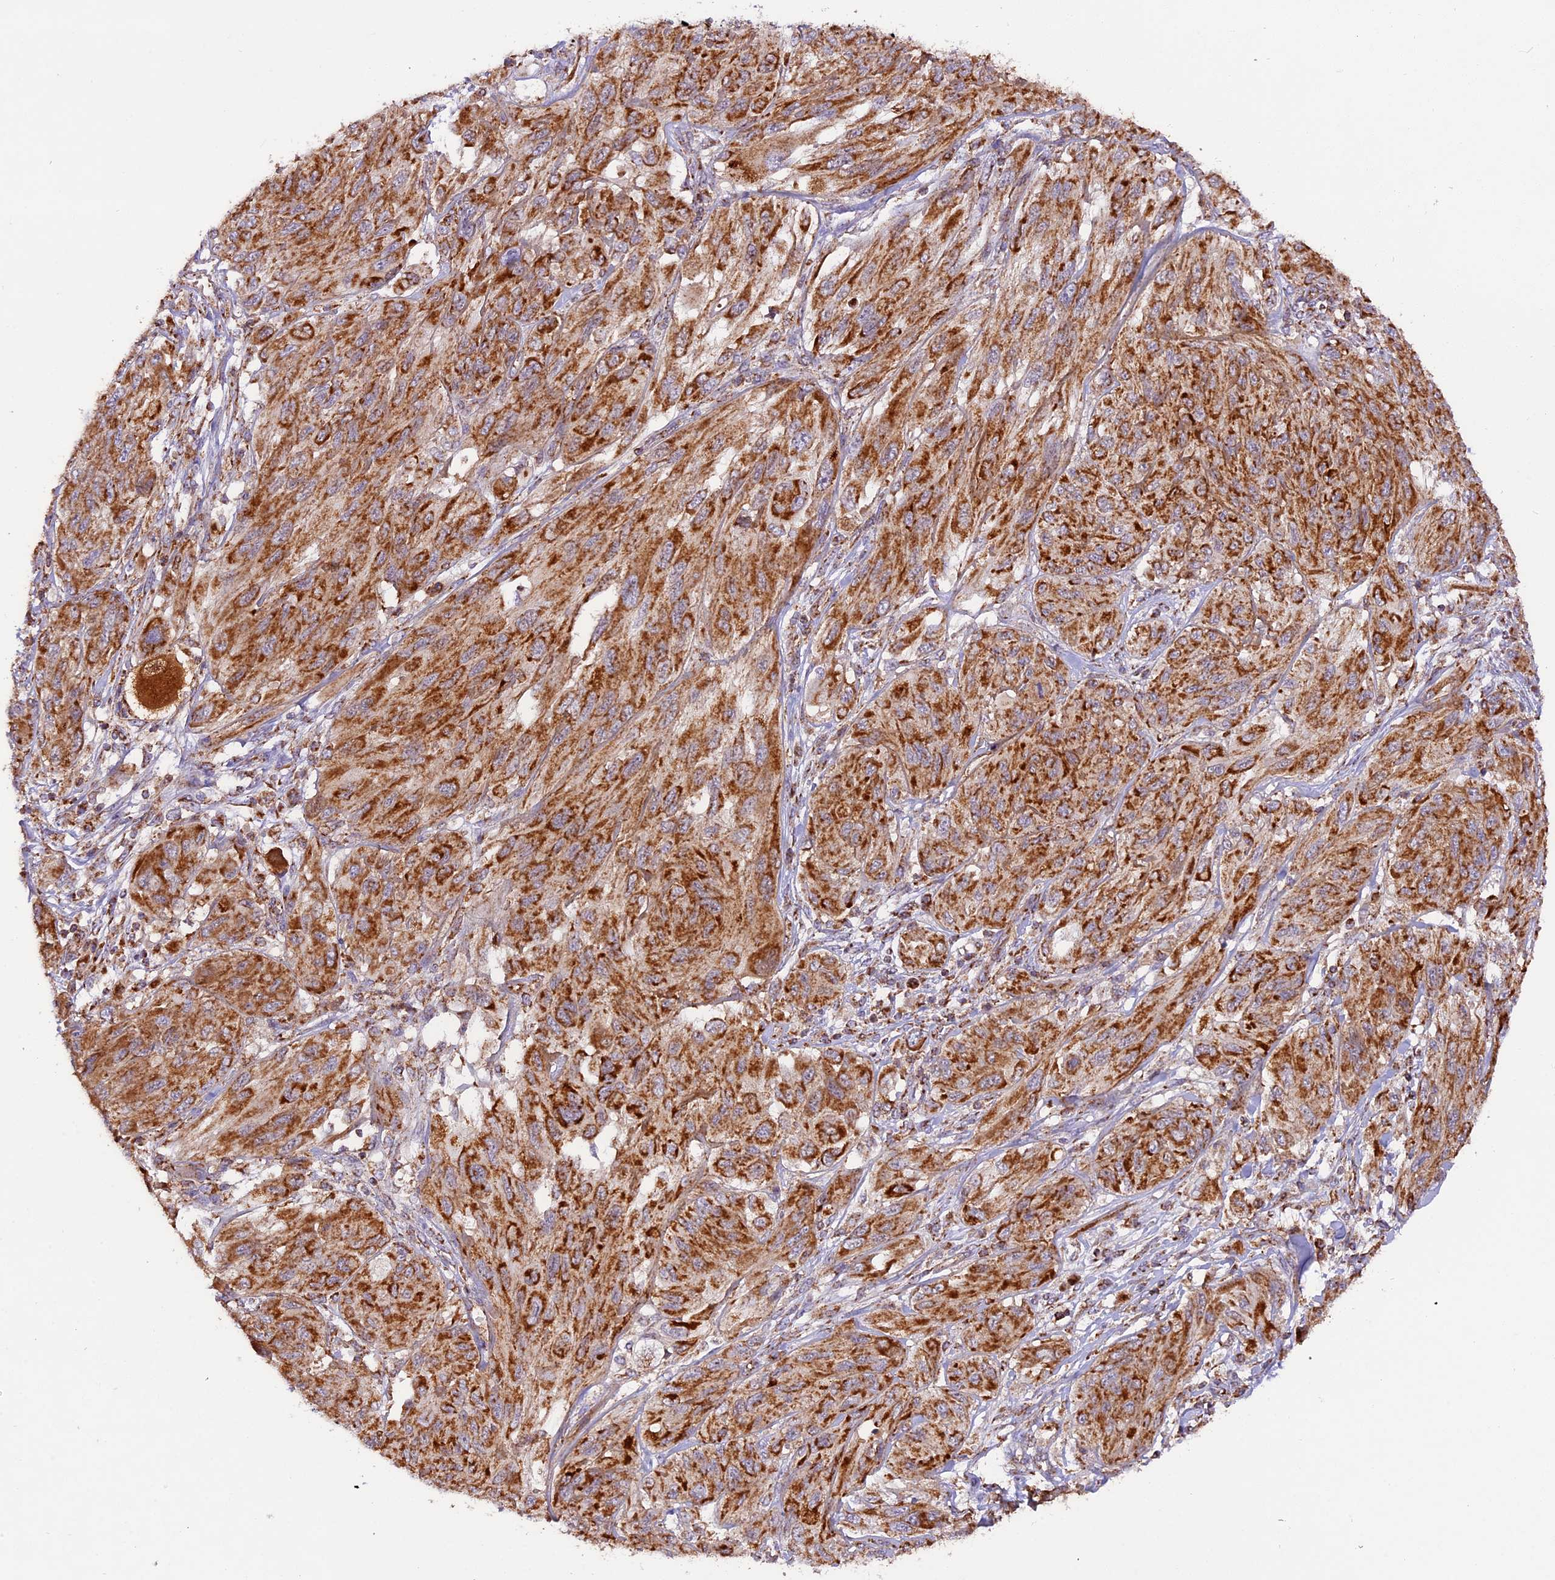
{"staining": {"intensity": "strong", "quantity": ">75%", "location": "cytoplasmic/membranous"}, "tissue": "melanoma", "cell_type": "Tumor cells", "image_type": "cancer", "snomed": [{"axis": "morphology", "description": "Malignant melanoma, NOS"}, {"axis": "topography", "description": "Skin"}], "caption": "Human melanoma stained with a brown dye demonstrates strong cytoplasmic/membranous positive positivity in approximately >75% of tumor cells.", "gene": "NDUFA8", "patient": {"sex": "female", "age": 91}}